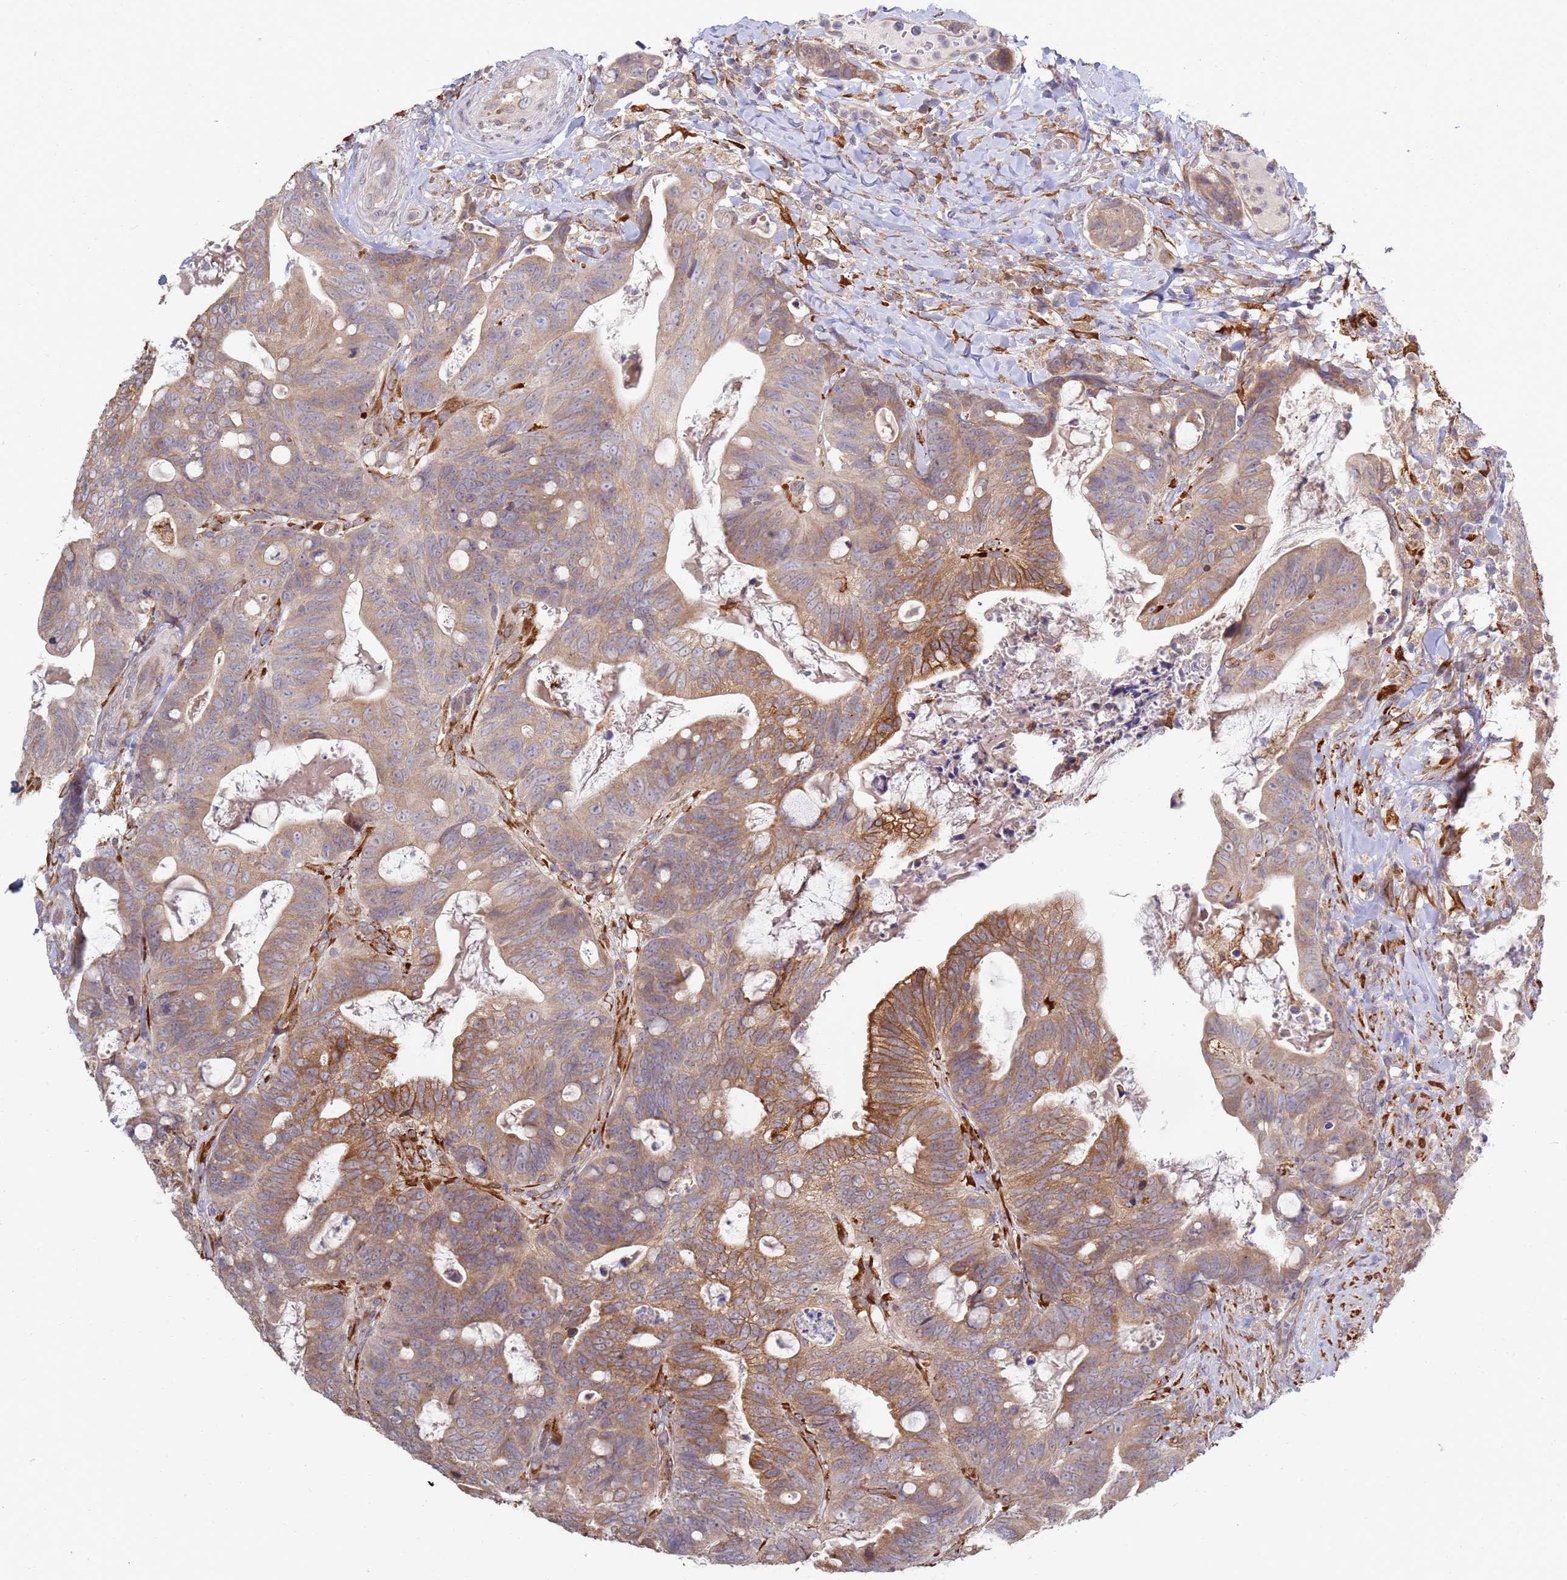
{"staining": {"intensity": "moderate", "quantity": ">75%", "location": "cytoplasmic/membranous"}, "tissue": "colorectal cancer", "cell_type": "Tumor cells", "image_type": "cancer", "snomed": [{"axis": "morphology", "description": "Adenocarcinoma, NOS"}, {"axis": "topography", "description": "Colon"}], "caption": "Colorectal cancer (adenocarcinoma) tissue reveals moderate cytoplasmic/membranous positivity in approximately >75% of tumor cells, visualized by immunohistochemistry.", "gene": "VRK2", "patient": {"sex": "female", "age": 82}}